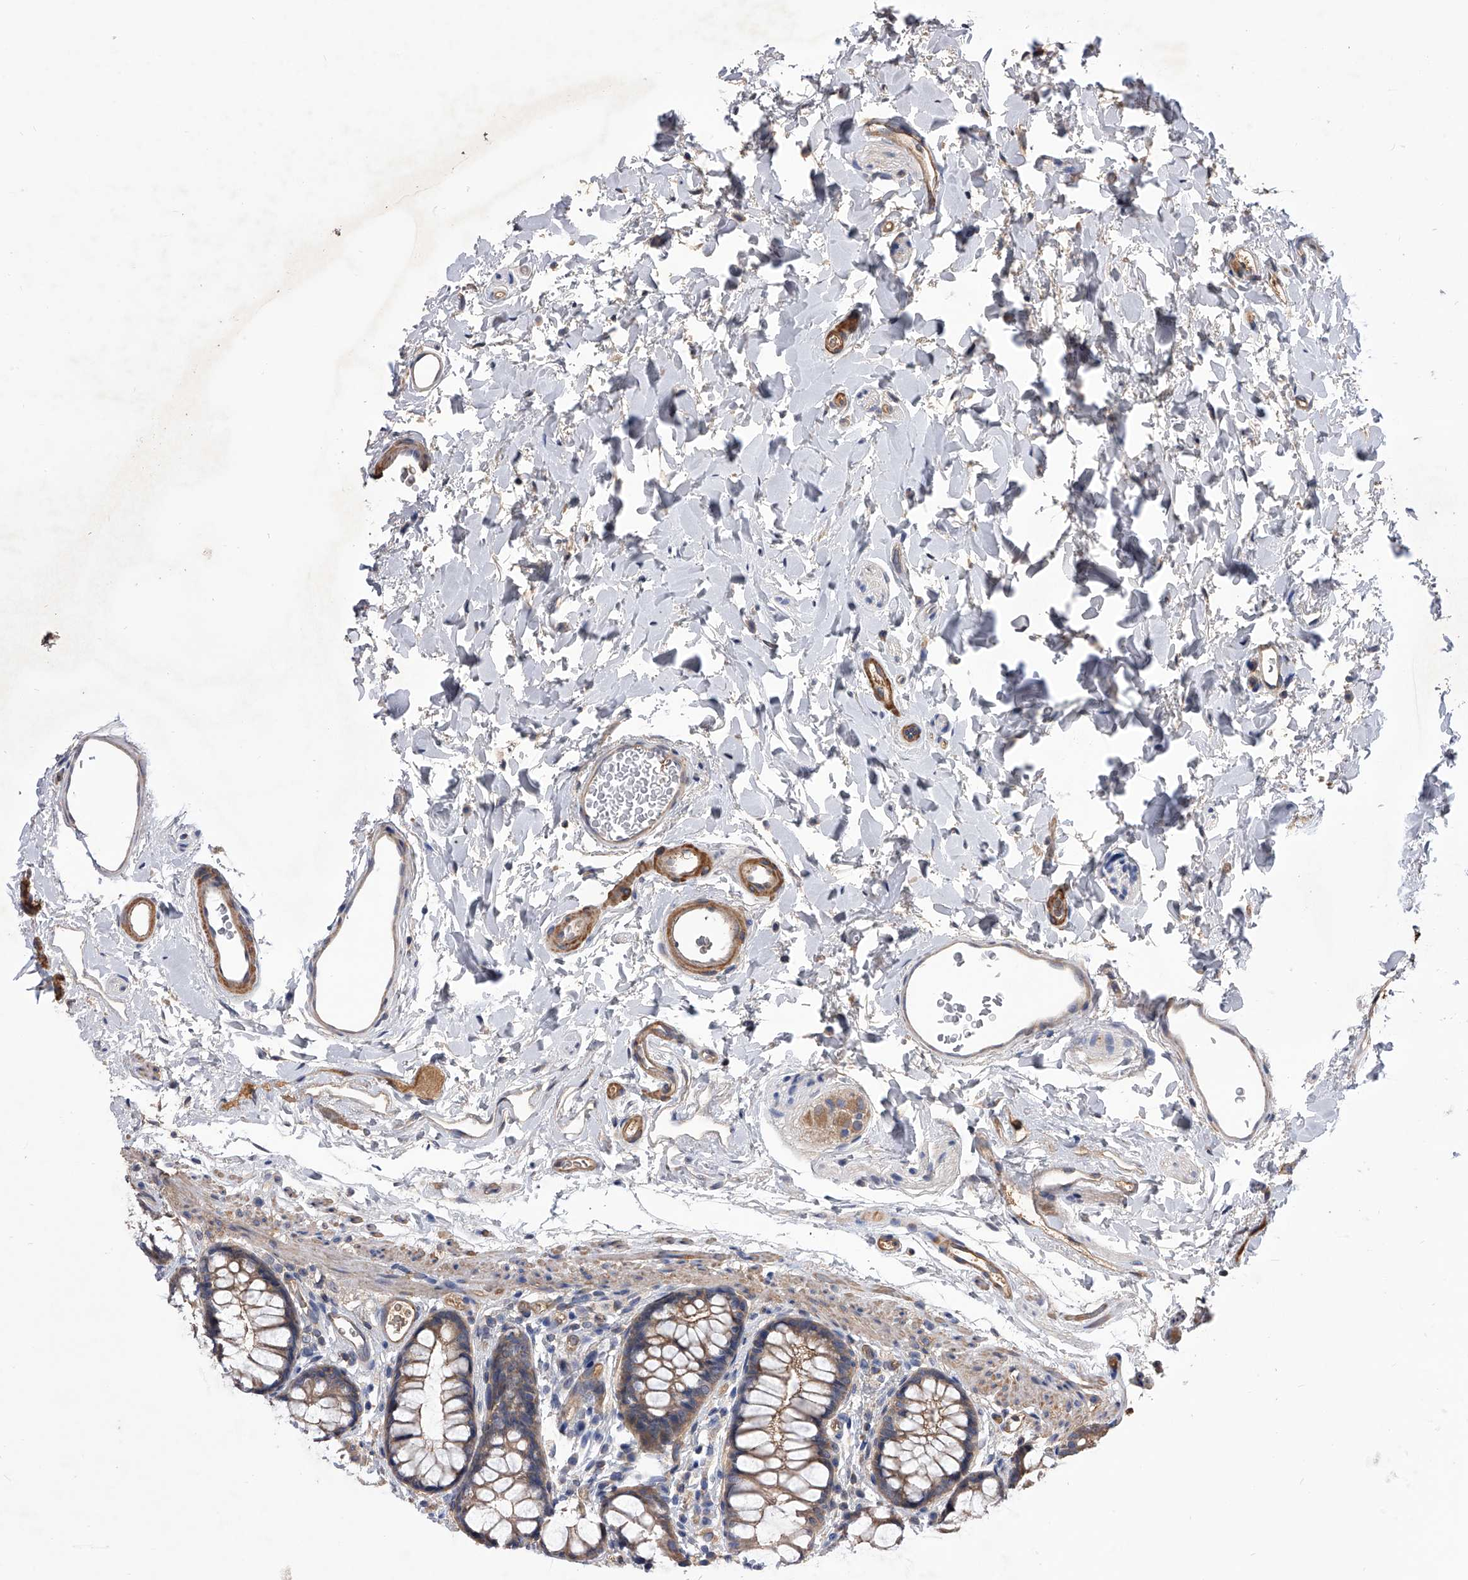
{"staining": {"intensity": "moderate", "quantity": ">75%", "location": "cytoplasmic/membranous"}, "tissue": "rectum", "cell_type": "Glandular cells", "image_type": "normal", "snomed": [{"axis": "morphology", "description": "Normal tissue, NOS"}, {"axis": "topography", "description": "Rectum"}], "caption": "Protein expression analysis of benign human rectum reveals moderate cytoplasmic/membranous expression in about >75% of glandular cells. Using DAB (3,3'-diaminobenzidine) (brown) and hematoxylin (blue) stains, captured at high magnification using brightfield microscopy.", "gene": "CUL7", "patient": {"sex": "female", "age": 65}}